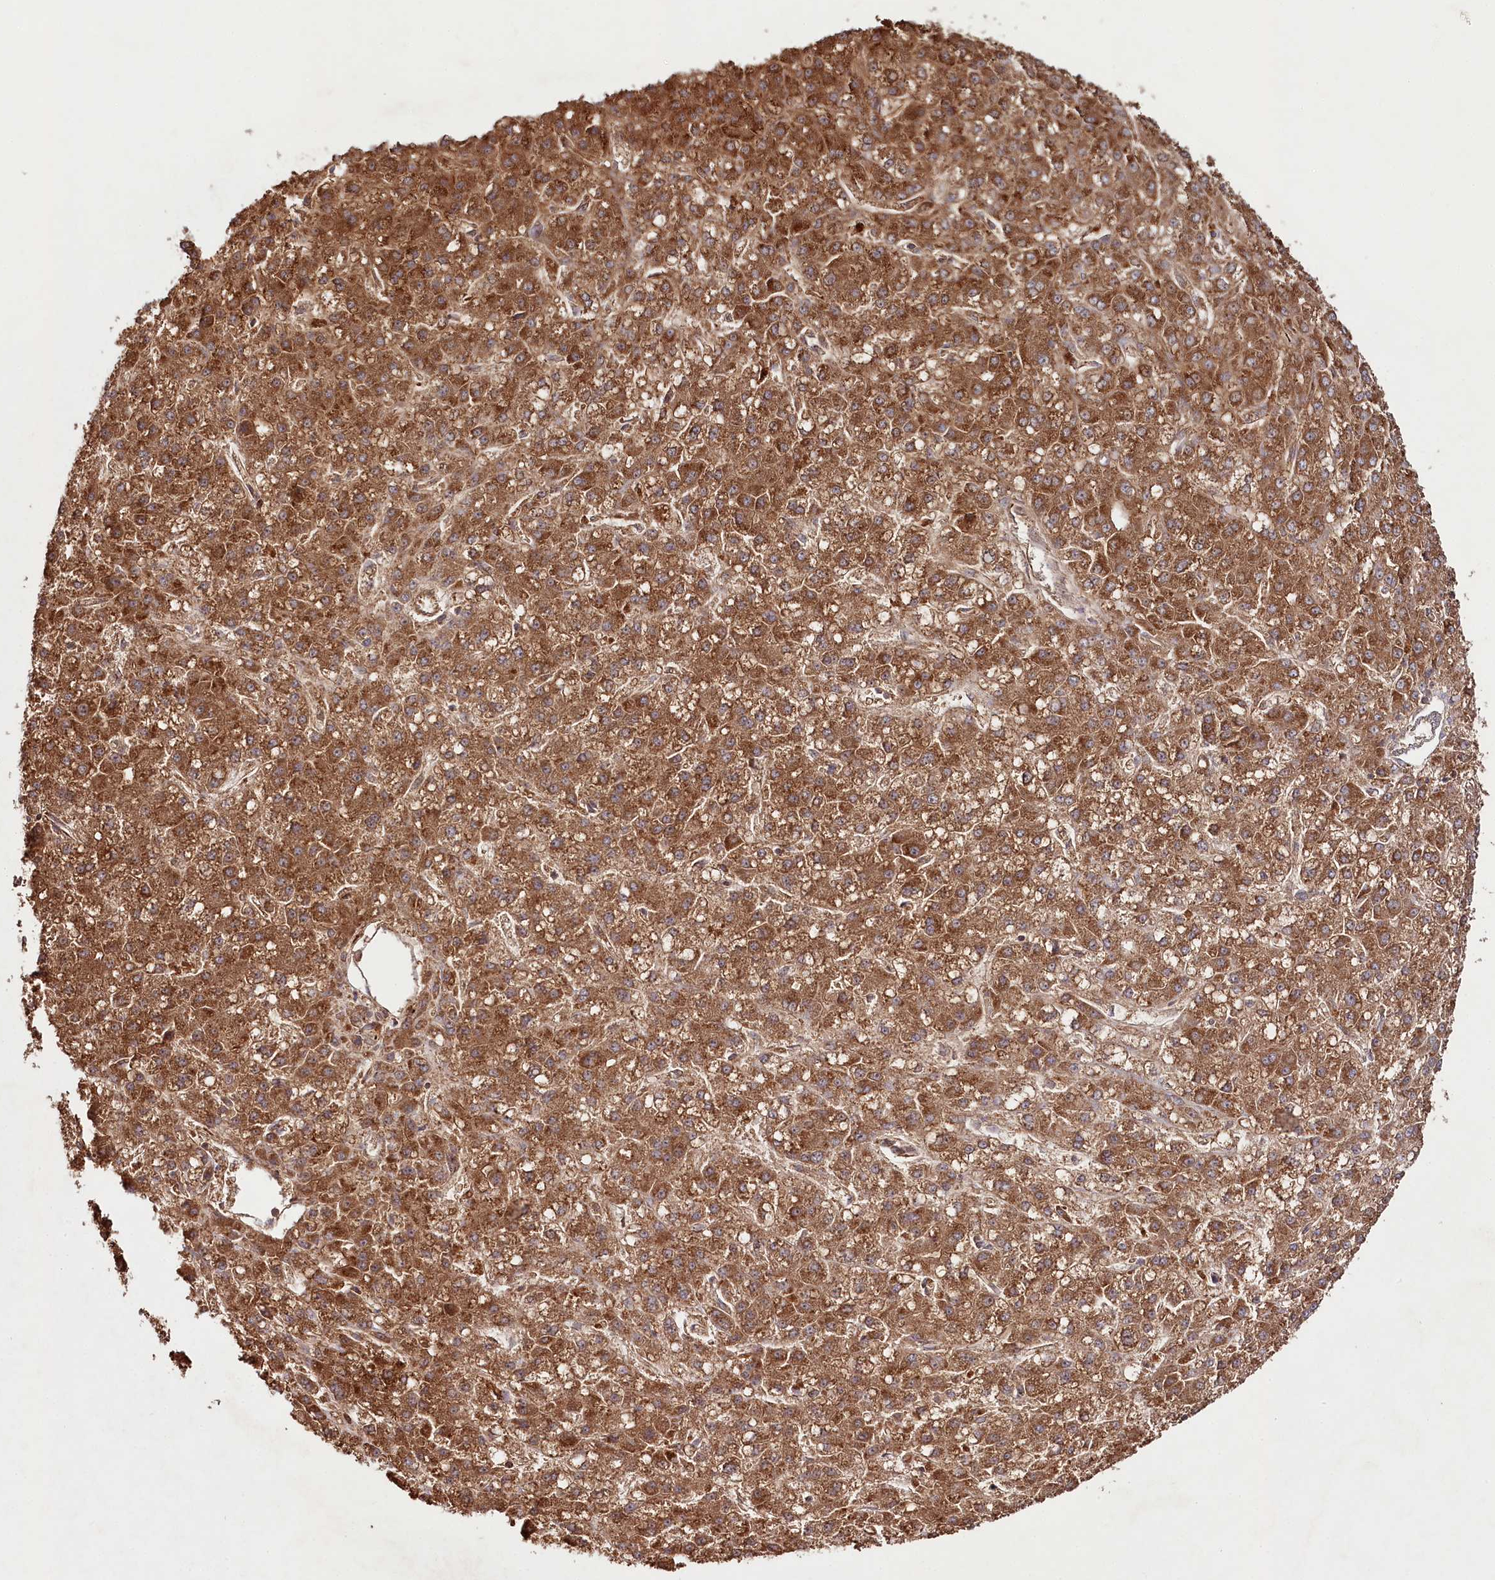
{"staining": {"intensity": "strong", "quantity": ">75%", "location": "cytoplasmic/membranous"}, "tissue": "liver cancer", "cell_type": "Tumor cells", "image_type": "cancer", "snomed": [{"axis": "morphology", "description": "Carcinoma, Hepatocellular, NOS"}, {"axis": "topography", "description": "Liver"}], "caption": "A photomicrograph showing strong cytoplasmic/membranous positivity in about >75% of tumor cells in liver cancer (hepatocellular carcinoma), as visualized by brown immunohistochemical staining.", "gene": "RBP5", "patient": {"sex": "male", "age": 67}}